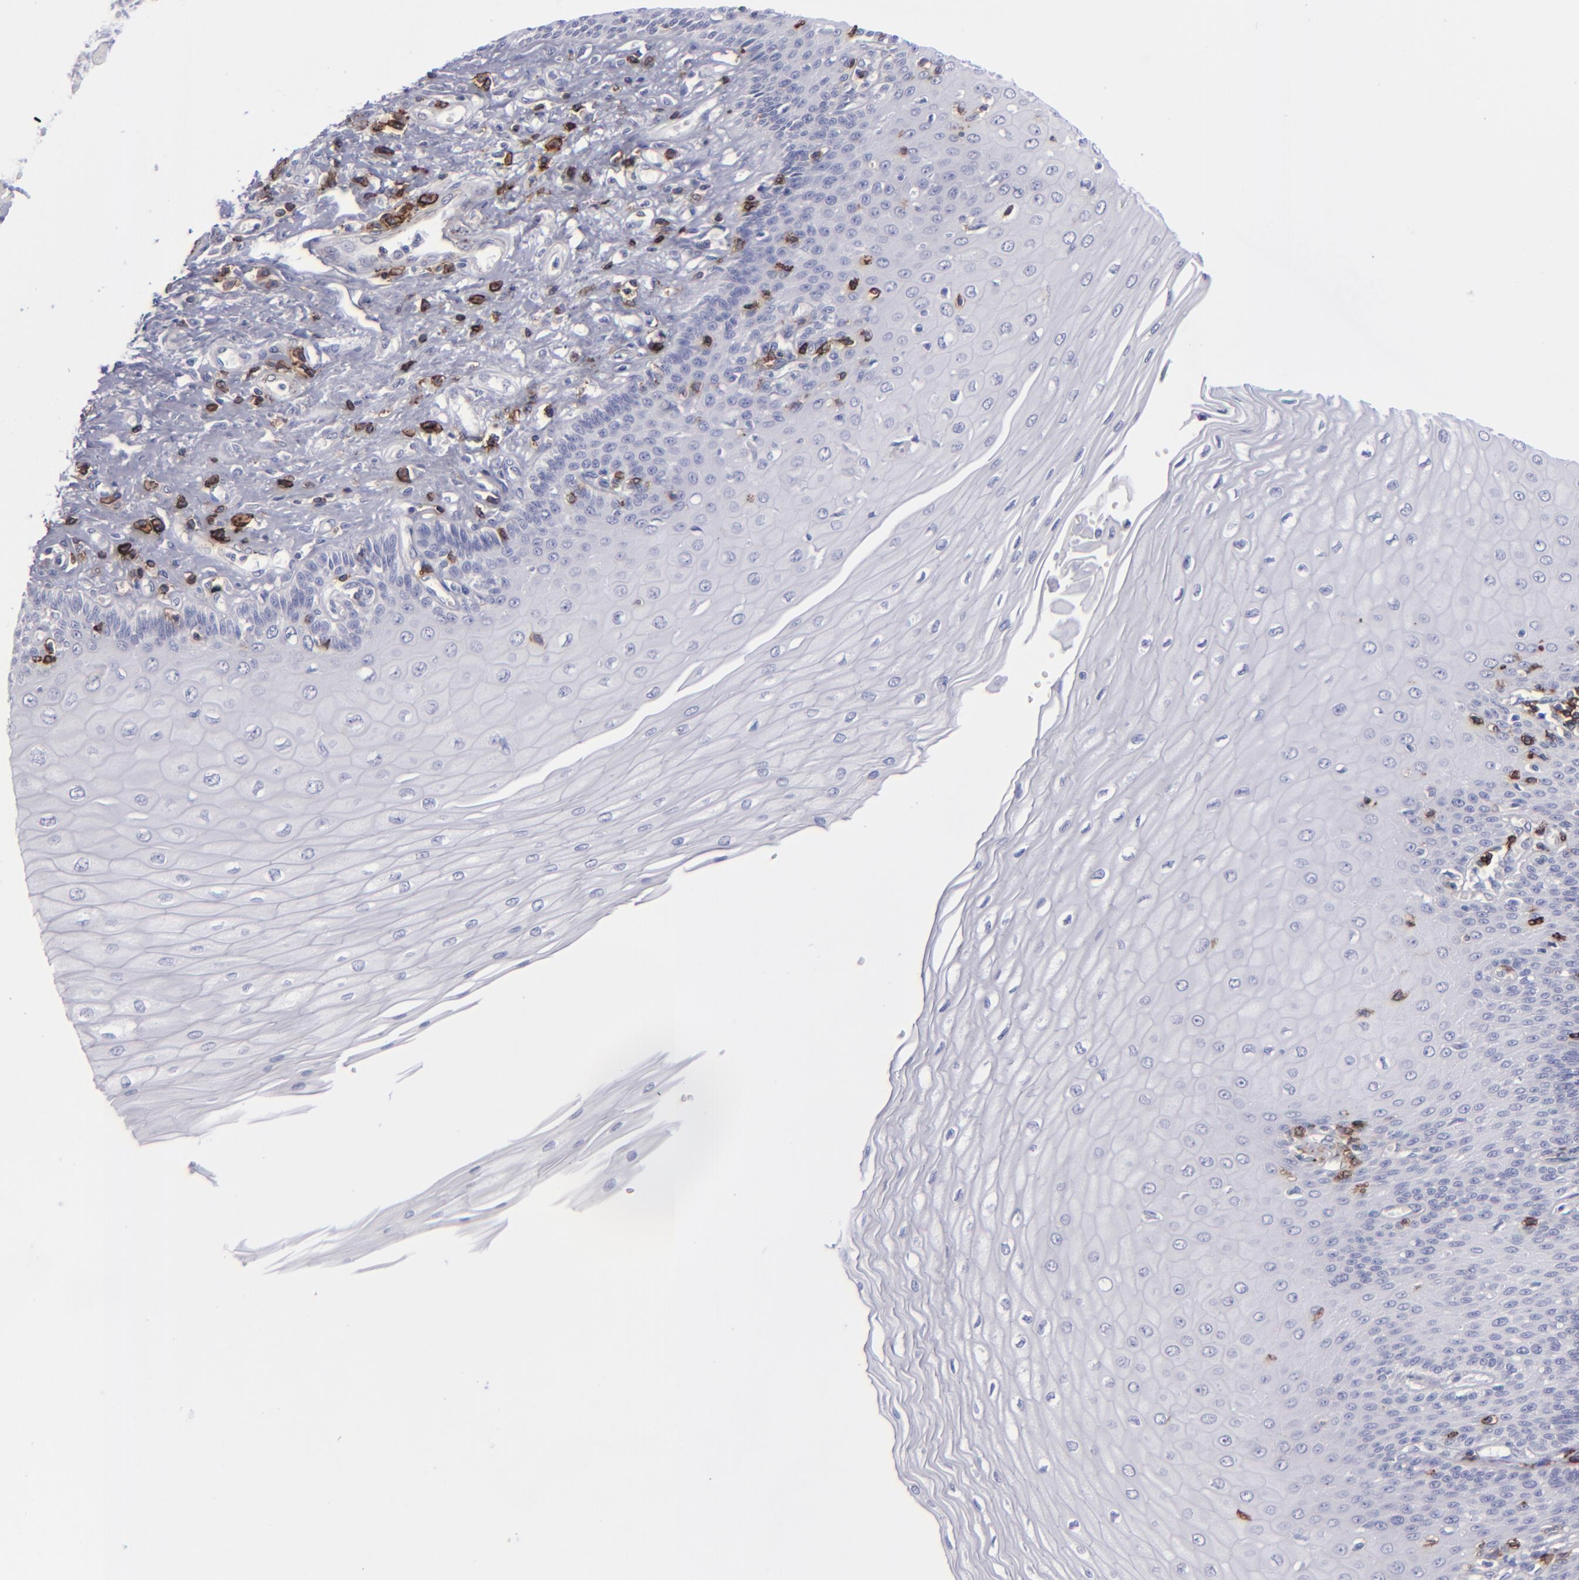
{"staining": {"intensity": "negative", "quantity": "none", "location": "none"}, "tissue": "esophagus", "cell_type": "Squamous epithelial cells", "image_type": "normal", "snomed": [{"axis": "morphology", "description": "Normal tissue, NOS"}, {"axis": "topography", "description": "Esophagus"}], "caption": "A high-resolution histopathology image shows IHC staining of normal esophagus, which displays no significant staining in squamous epithelial cells.", "gene": "CD27", "patient": {"sex": "male", "age": 70}}